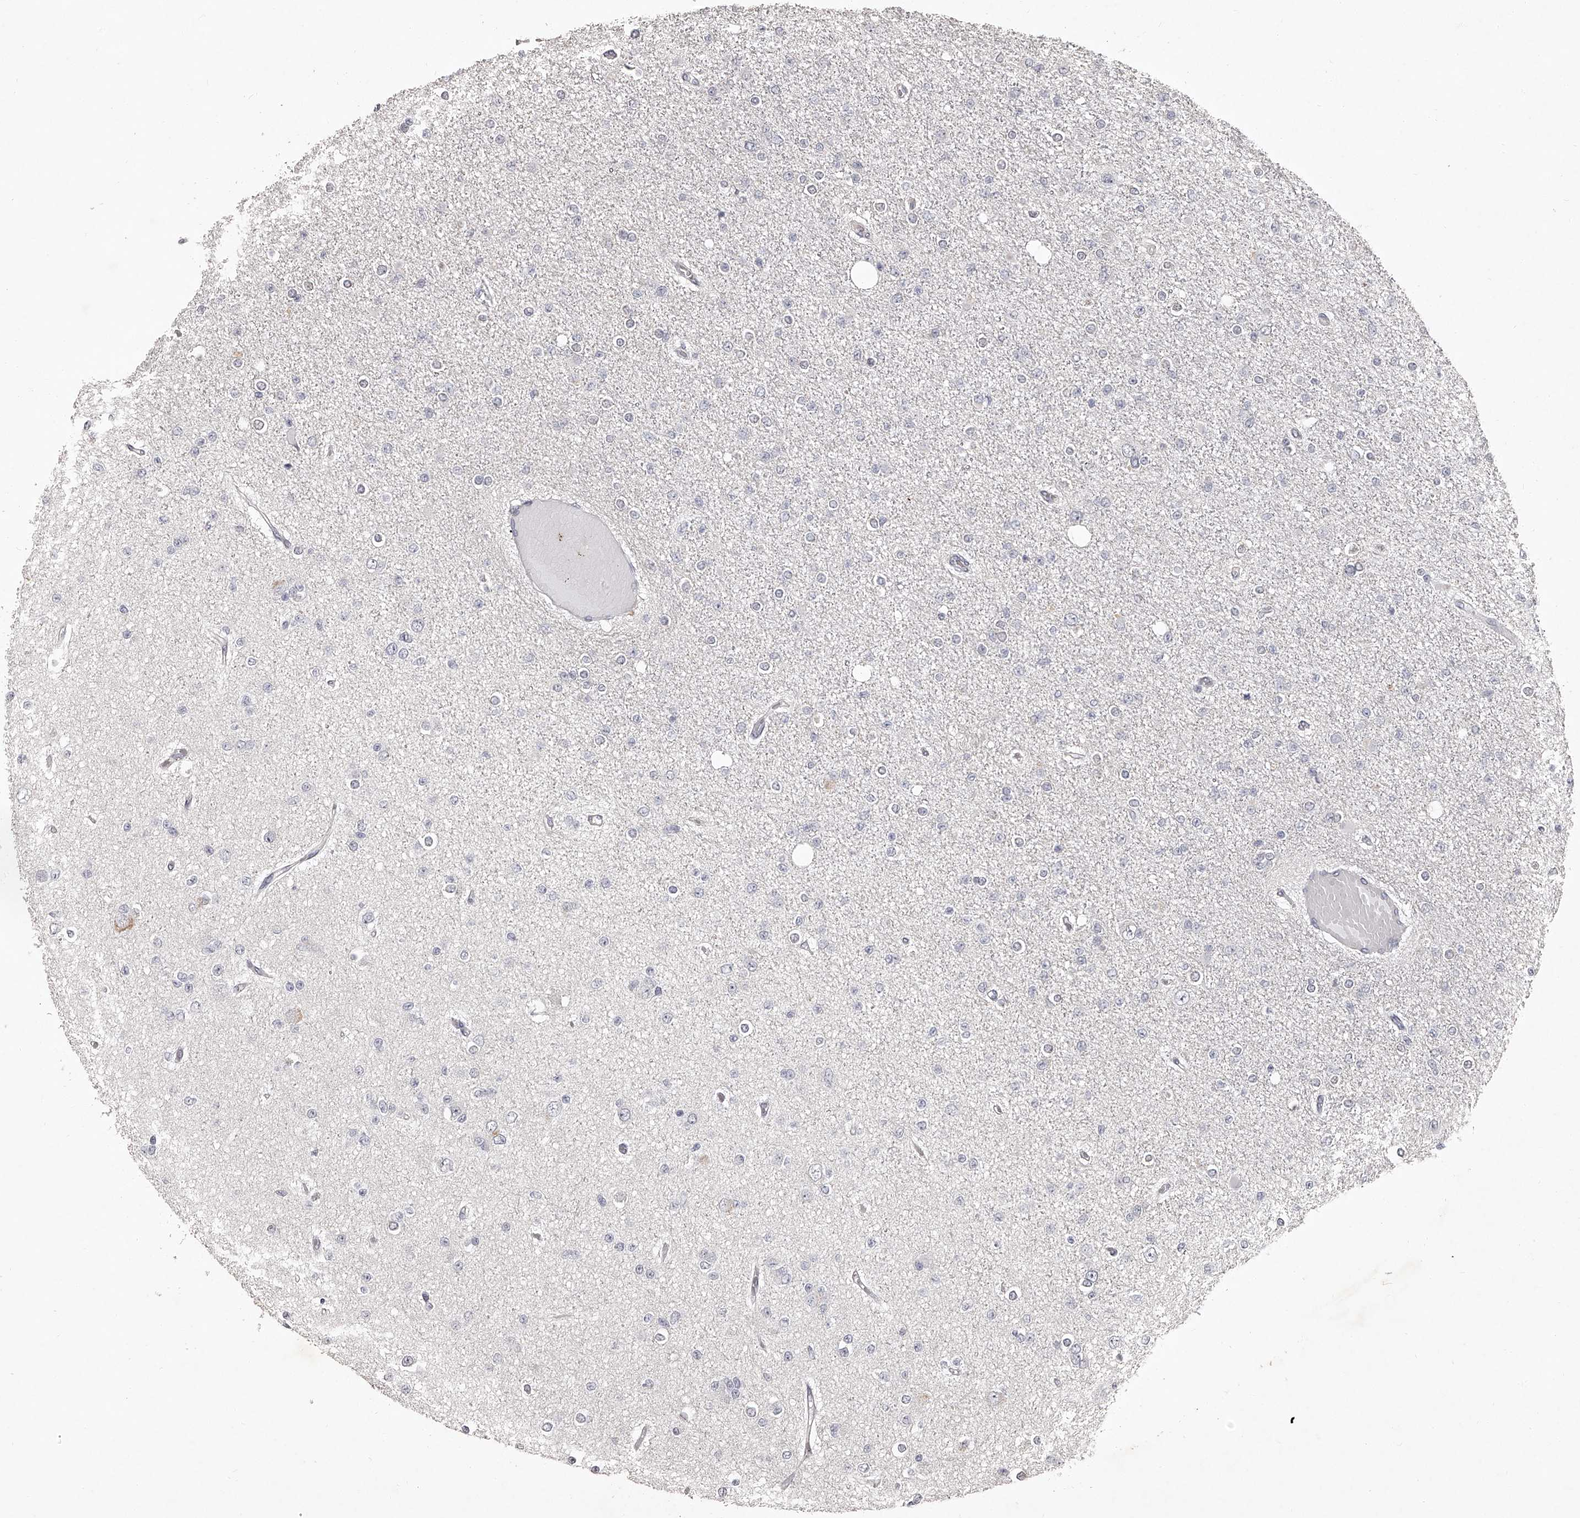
{"staining": {"intensity": "negative", "quantity": "none", "location": "none"}, "tissue": "glioma", "cell_type": "Tumor cells", "image_type": "cancer", "snomed": [{"axis": "morphology", "description": "Glioma, malignant, Low grade"}, {"axis": "topography", "description": "Brain"}], "caption": "DAB (3,3'-diaminobenzidine) immunohistochemical staining of glioma exhibits no significant positivity in tumor cells.", "gene": "NT5DC1", "patient": {"sex": "female", "age": 22}}